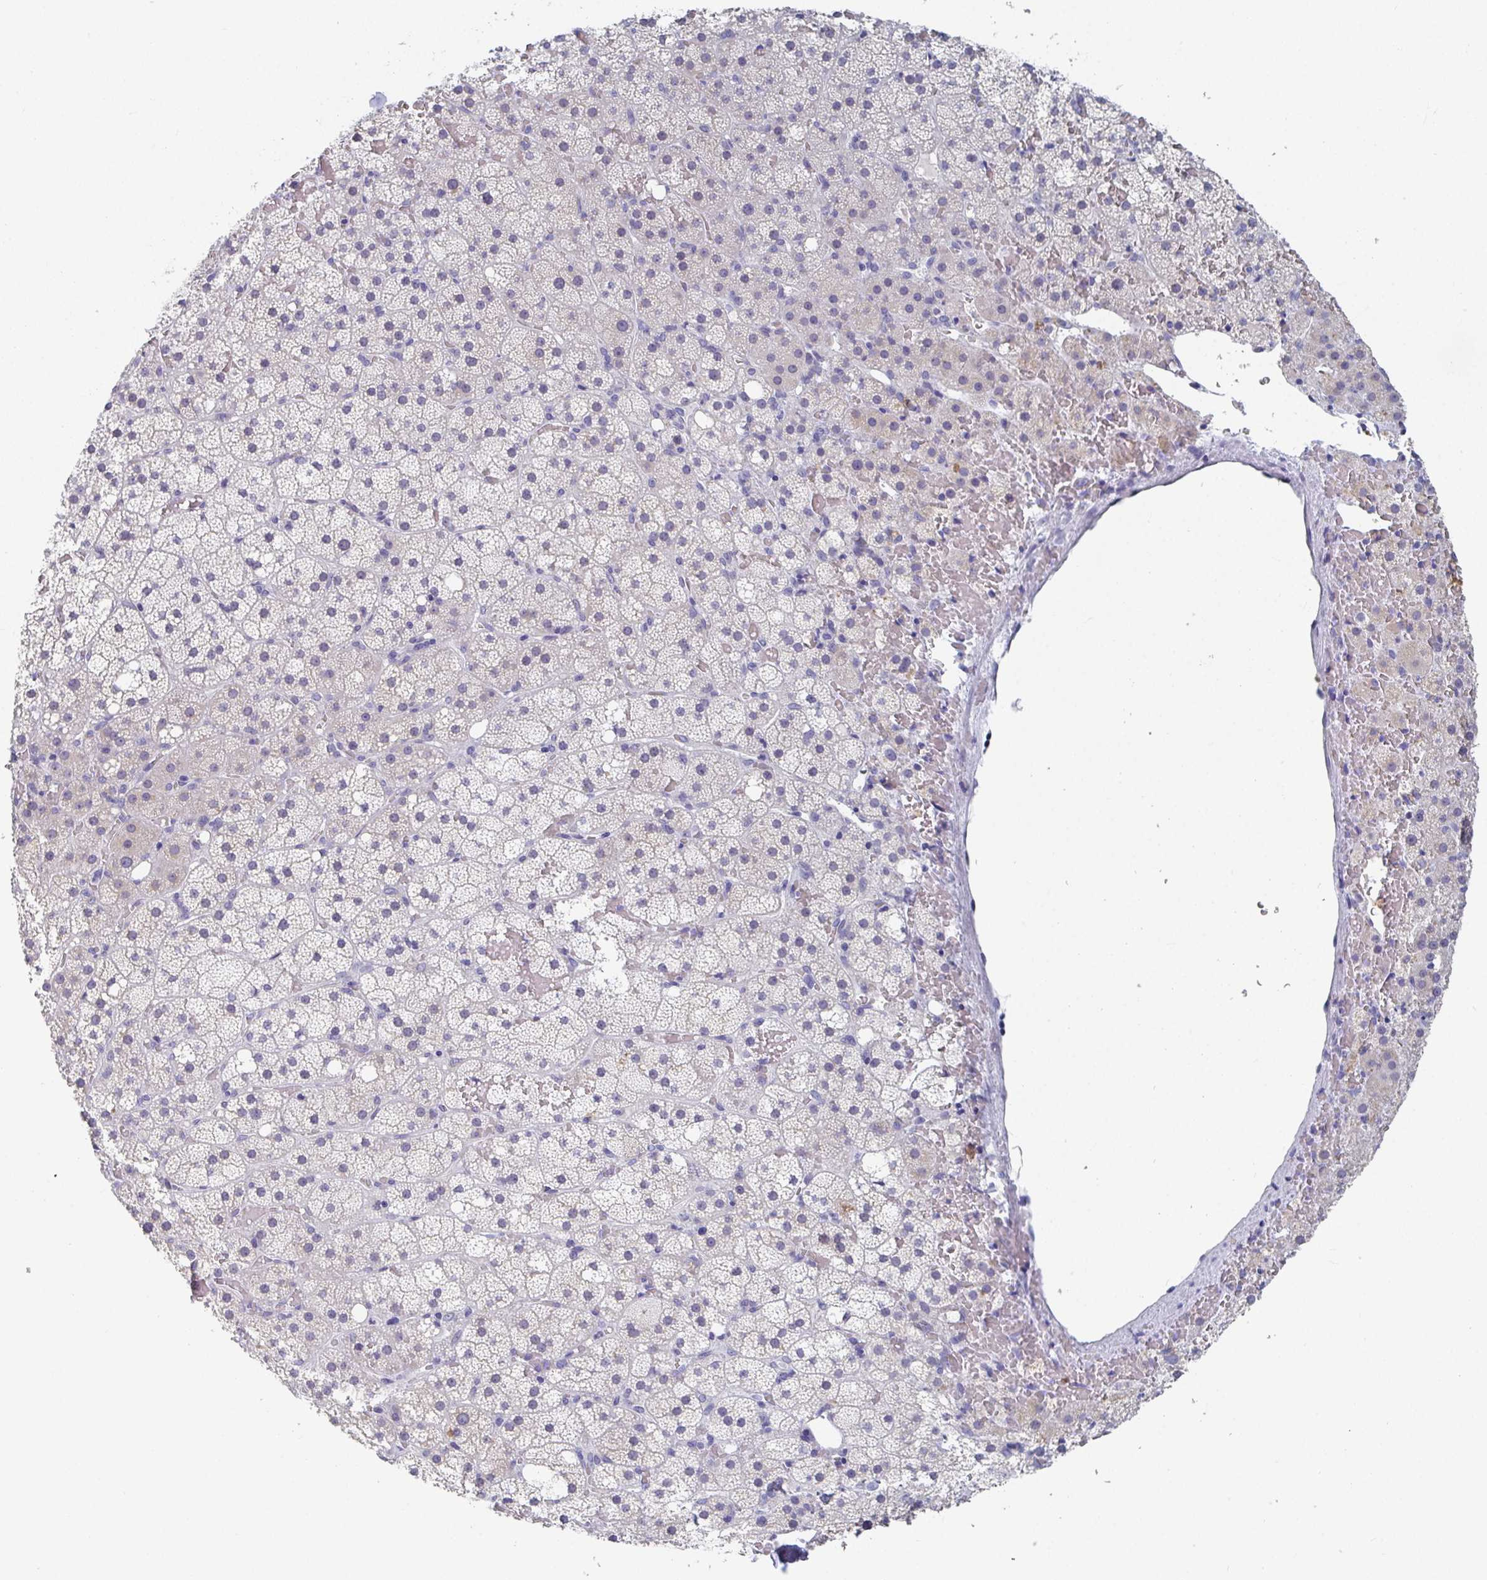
{"staining": {"intensity": "negative", "quantity": "none", "location": "none"}, "tissue": "adrenal gland", "cell_type": "Glandular cells", "image_type": "normal", "snomed": [{"axis": "morphology", "description": "Normal tissue, NOS"}, {"axis": "topography", "description": "Adrenal gland"}], "caption": "IHC of benign adrenal gland exhibits no positivity in glandular cells.", "gene": "TAS2R39", "patient": {"sex": "male", "age": 53}}